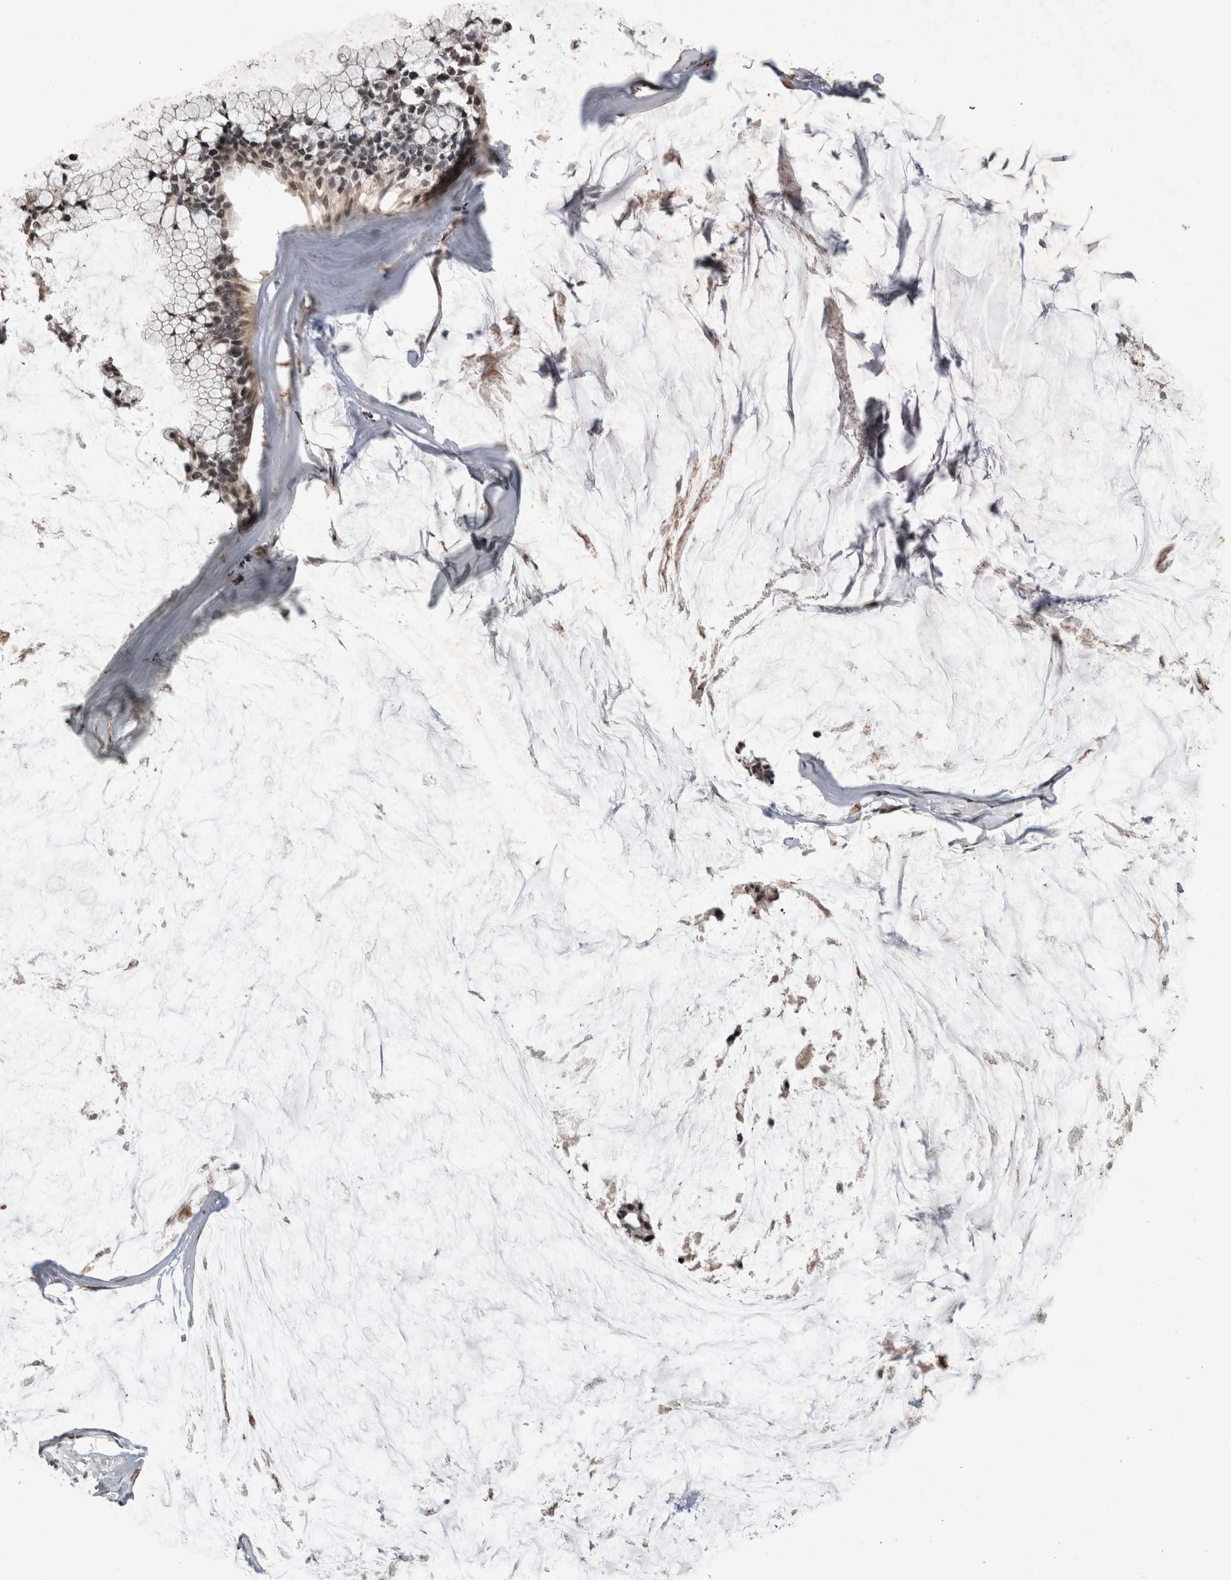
{"staining": {"intensity": "moderate", "quantity": ">75%", "location": "nuclear"}, "tissue": "ovarian cancer", "cell_type": "Tumor cells", "image_type": "cancer", "snomed": [{"axis": "morphology", "description": "Cystadenocarcinoma, mucinous, NOS"}, {"axis": "topography", "description": "Ovary"}], "caption": "Ovarian cancer tissue demonstrates moderate nuclear staining in approximately >75% of tumor cells, visualized by immunohistochemistry. The protein is shown in brown color, while the nuclei are stained blue.", "gene": "HRK", "patient": {"sex": "female", "age": 39}}